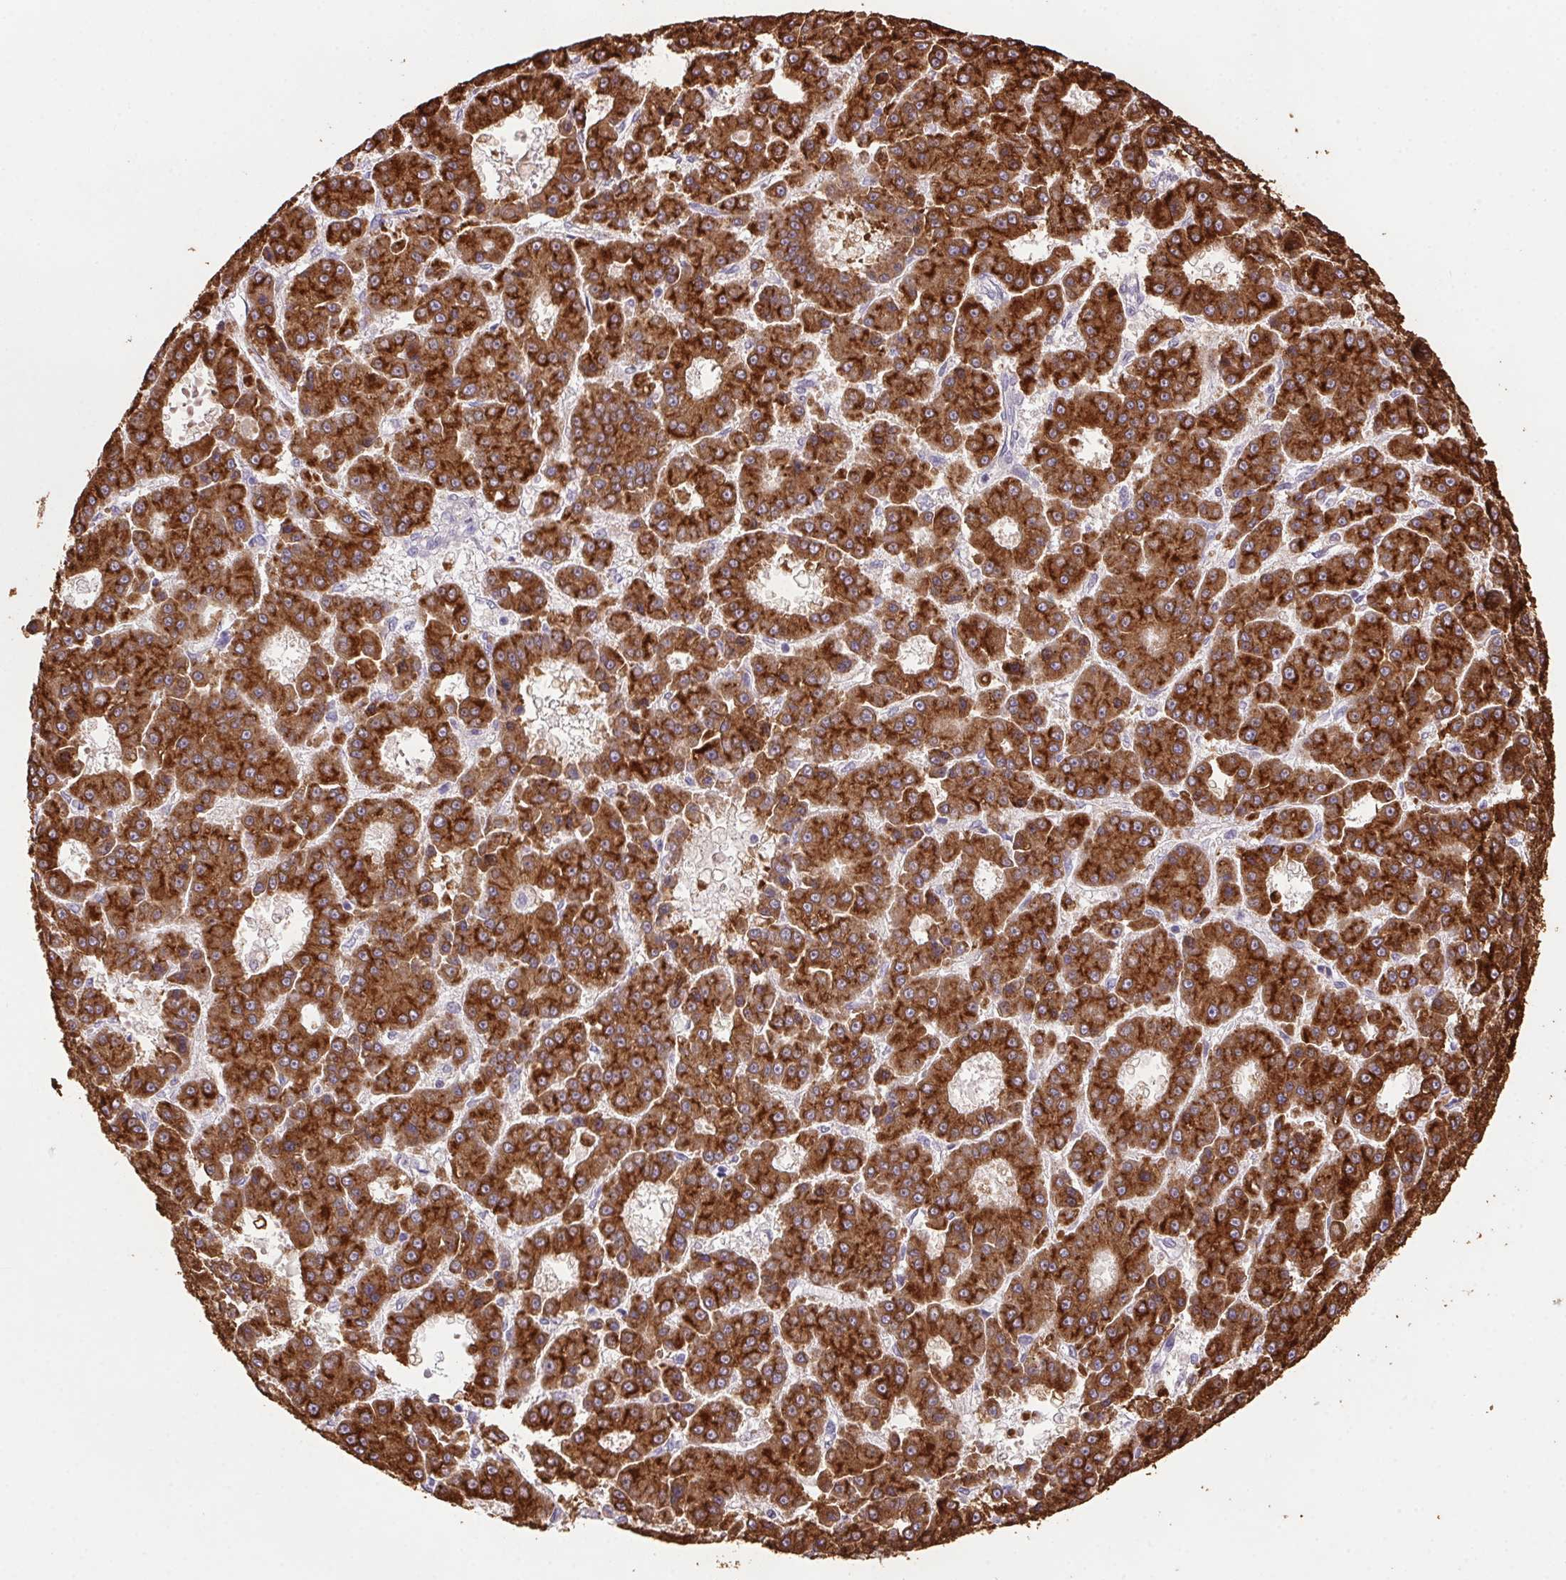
{"staining": {"intensity": "strong", "quantity": ">75%", "location": "cytoplasmic/membranous"}, "tissue": "liver cancer", "cell_type": "Tumor cells", "image_type": "cancer", "snomed": [{"axis": "morphology", "description": "Carcinoma, Hepatocellular, NOS"}, {"axis": "topography", "description": "Liver"}], "caption": "Hepatocellular carcinoma (liver) was stained to show a protein in brown. There is high levels of strong cytoplasmic/membranous positivity in about >75% of tumor cells.", "gene": "LRRTM1", "patient": {"sex": "male", "age": 70}}